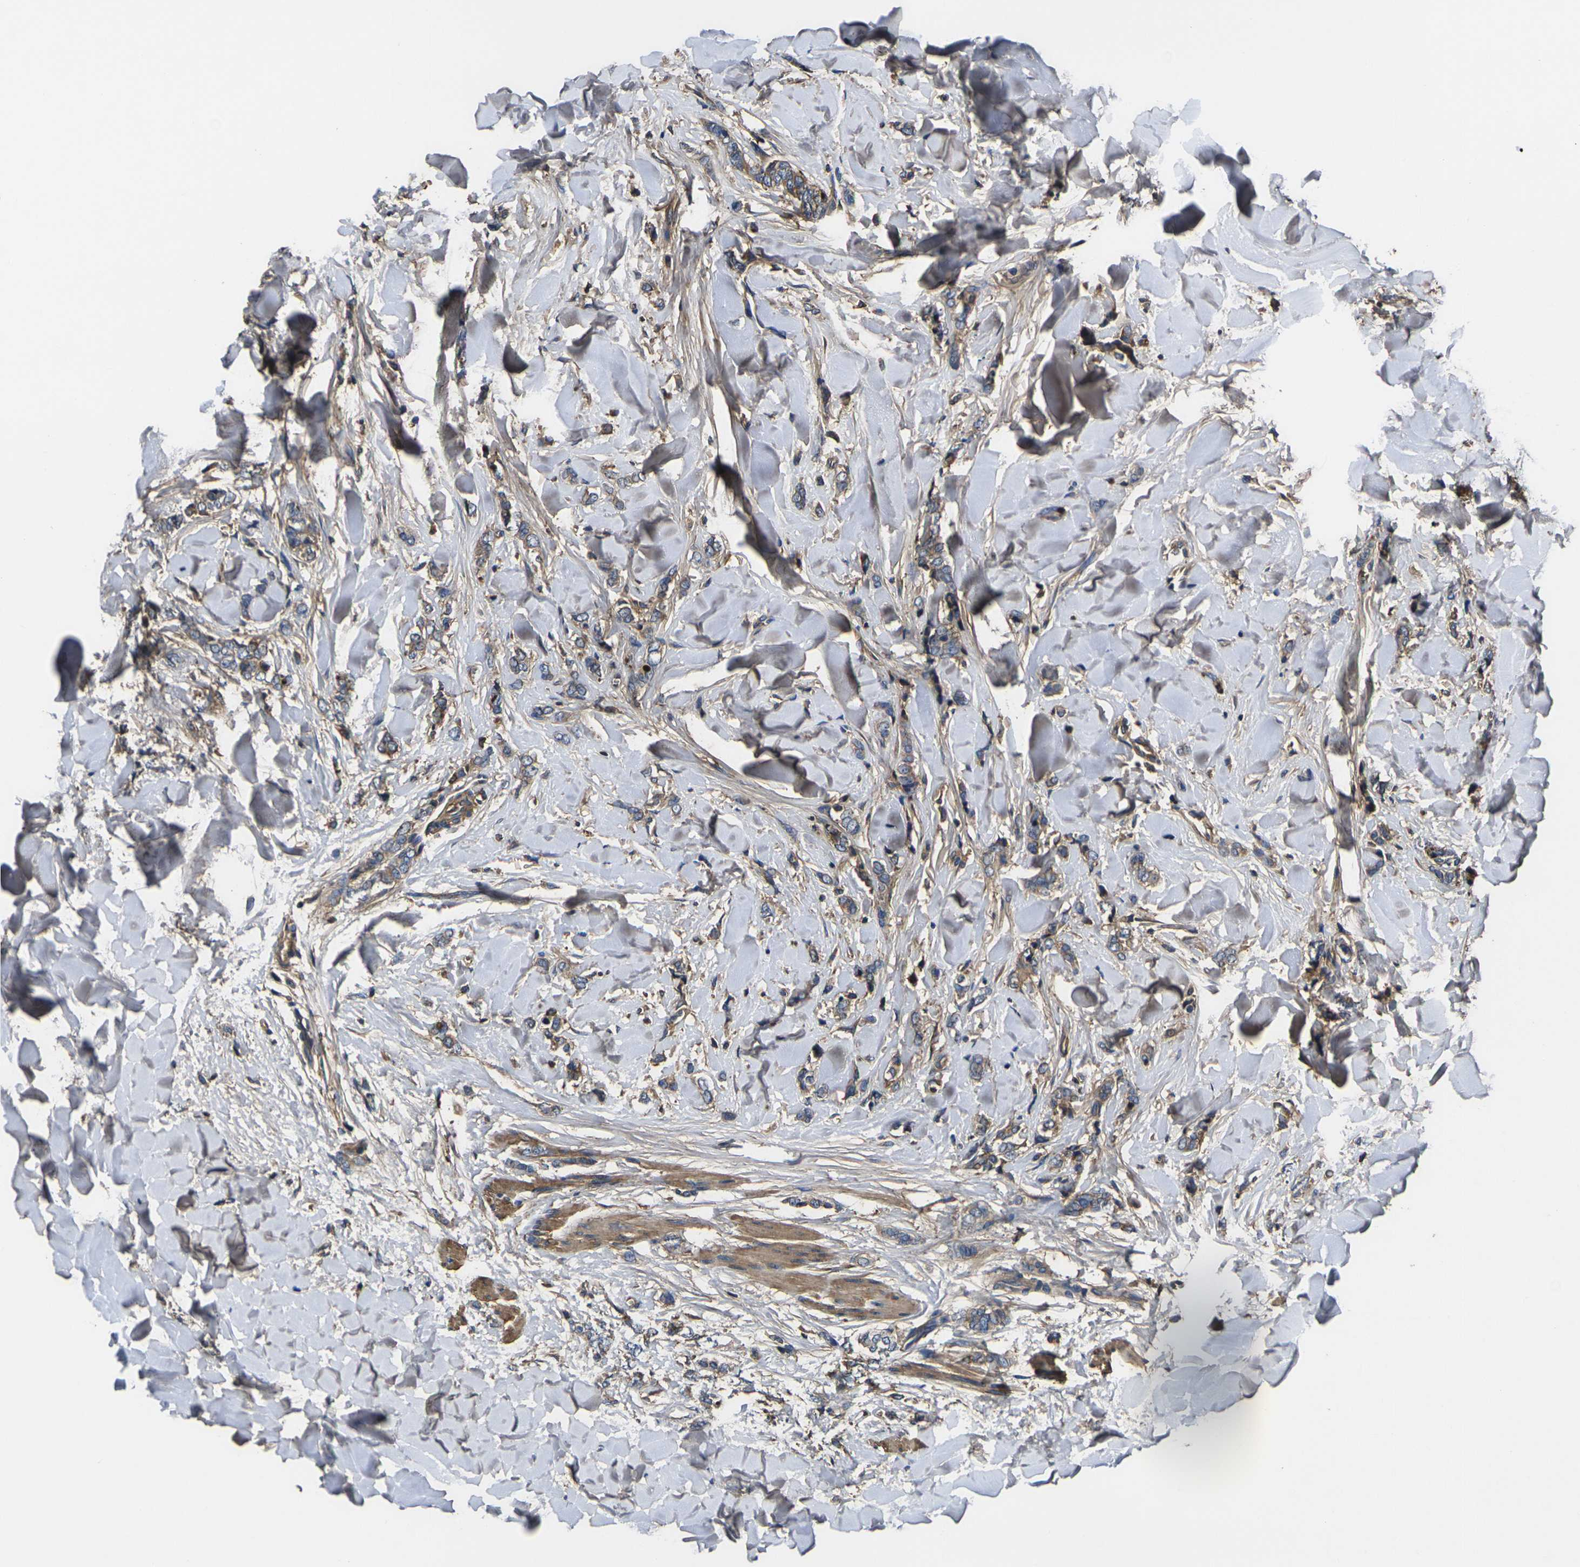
{"staining": {"intensity": "weak", "quantity": ">75%", "location": "cytoplasmic/membranous"}, "tissue": "breast cancer", "cell_type": "Tumor cells", "image_type": "cancer", "snomed": [{"axis": "morphology", "description": "Lobular carcinoma"}, {"axis": "topography", "description": "Skin"}, {"axis": "topography", "description": "Breast"}], "caption": "Breast lobular carcinoma tissue displays weak cytoplasmic/membranous staining in about >75% of tumor cells", "gene": "HSPG2", "patient": {"sex": "female", "age": 46}}